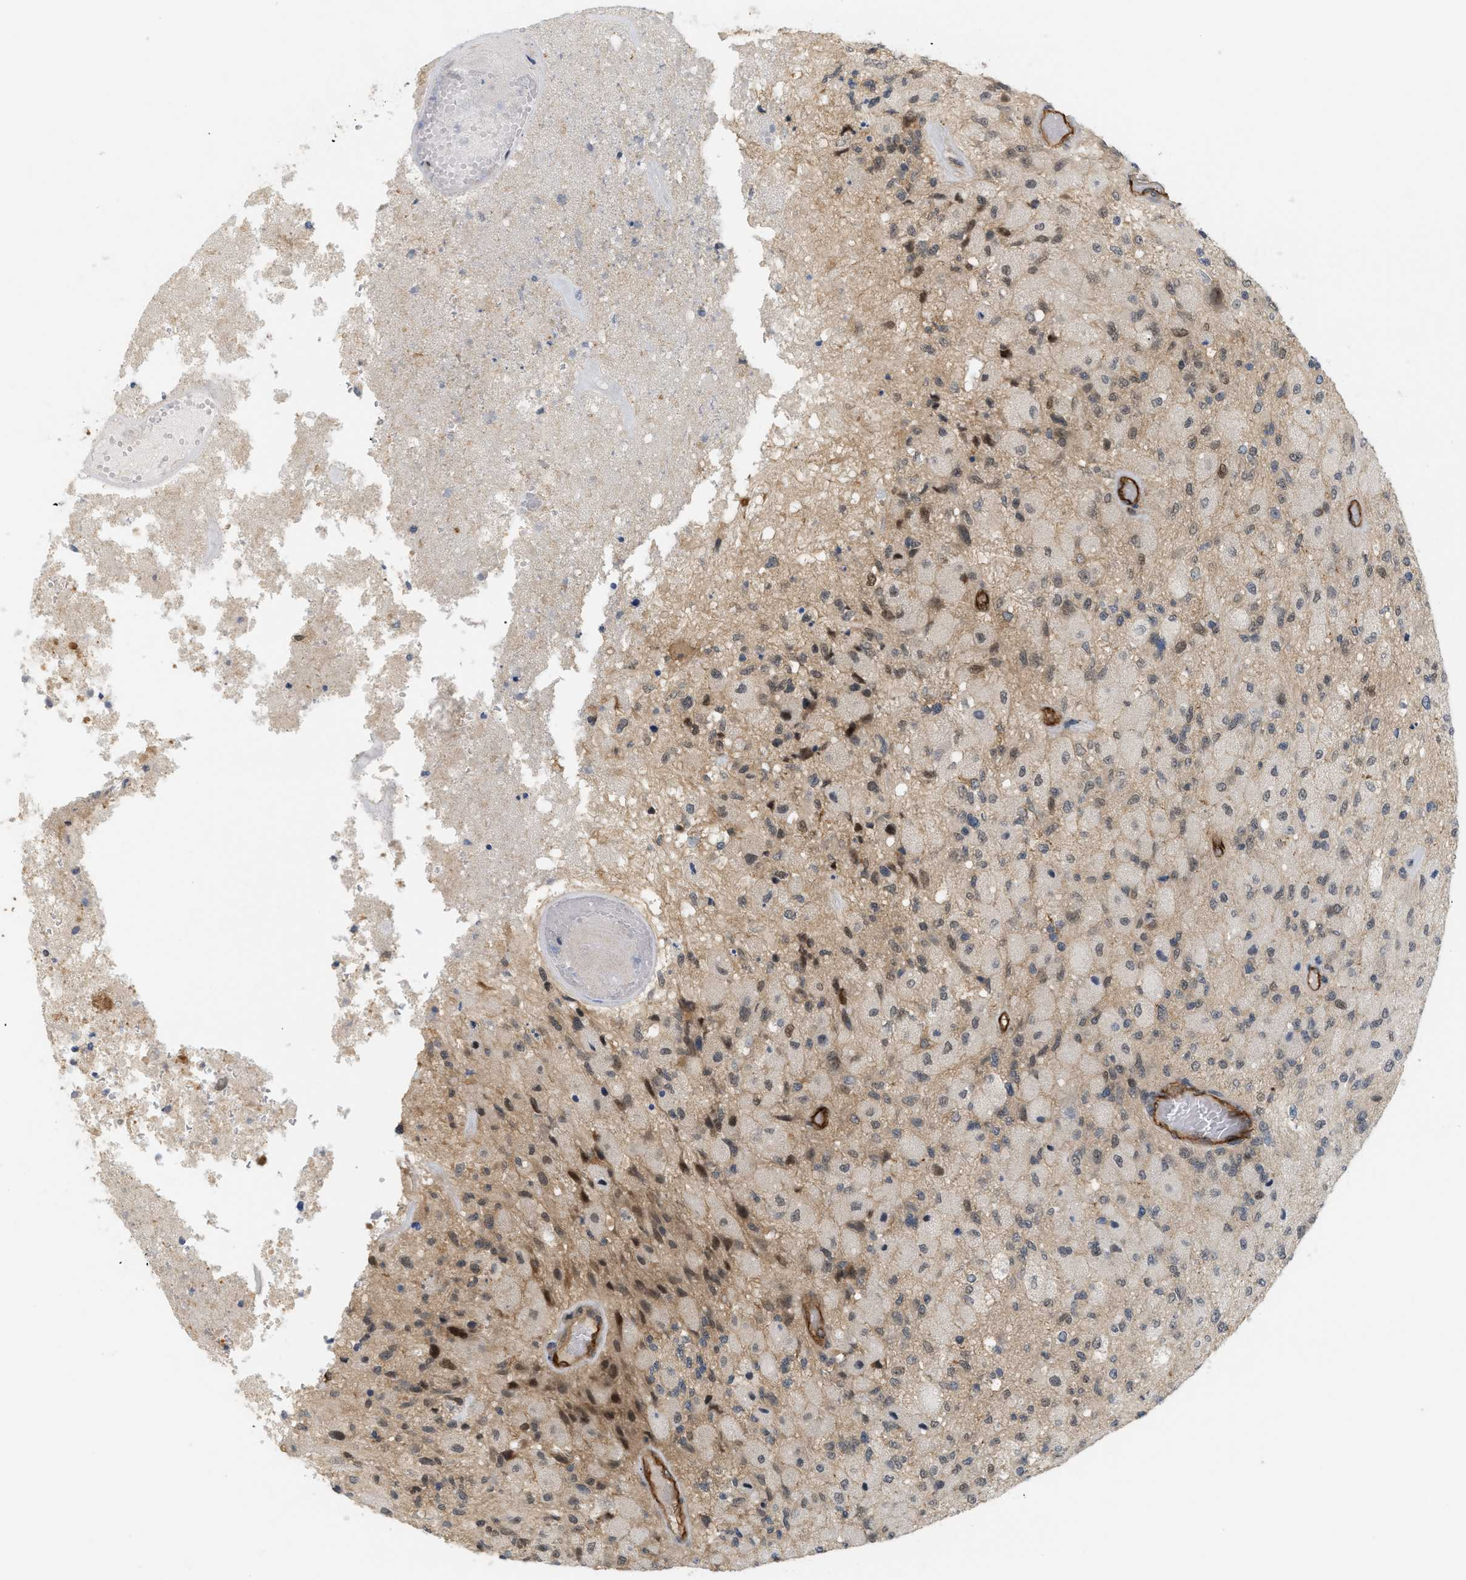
{"staining": {"intensity": "weak", "quantity": "<25%", "location": "cytoplasmic/membranous"}, "tissue": "glioma", "cell_type": "Tumor cells", "image_type": "cancer", "snomed": [{"axis": "morphology", "description": "Normal tissue, NOS"}, {"axis": "morphology", "description": "Glioma, malignant, High grade"}, {"axis": "topography", "description": "Cerebral cortex"}], "caption": "Tumor cells are negative for protein expression in human glioma. (Immunohistochemistry (ihc), brightfield microscopy, high magnification).", "gene": "PALMD", "patient": {"sex": "male", "age": 77}}